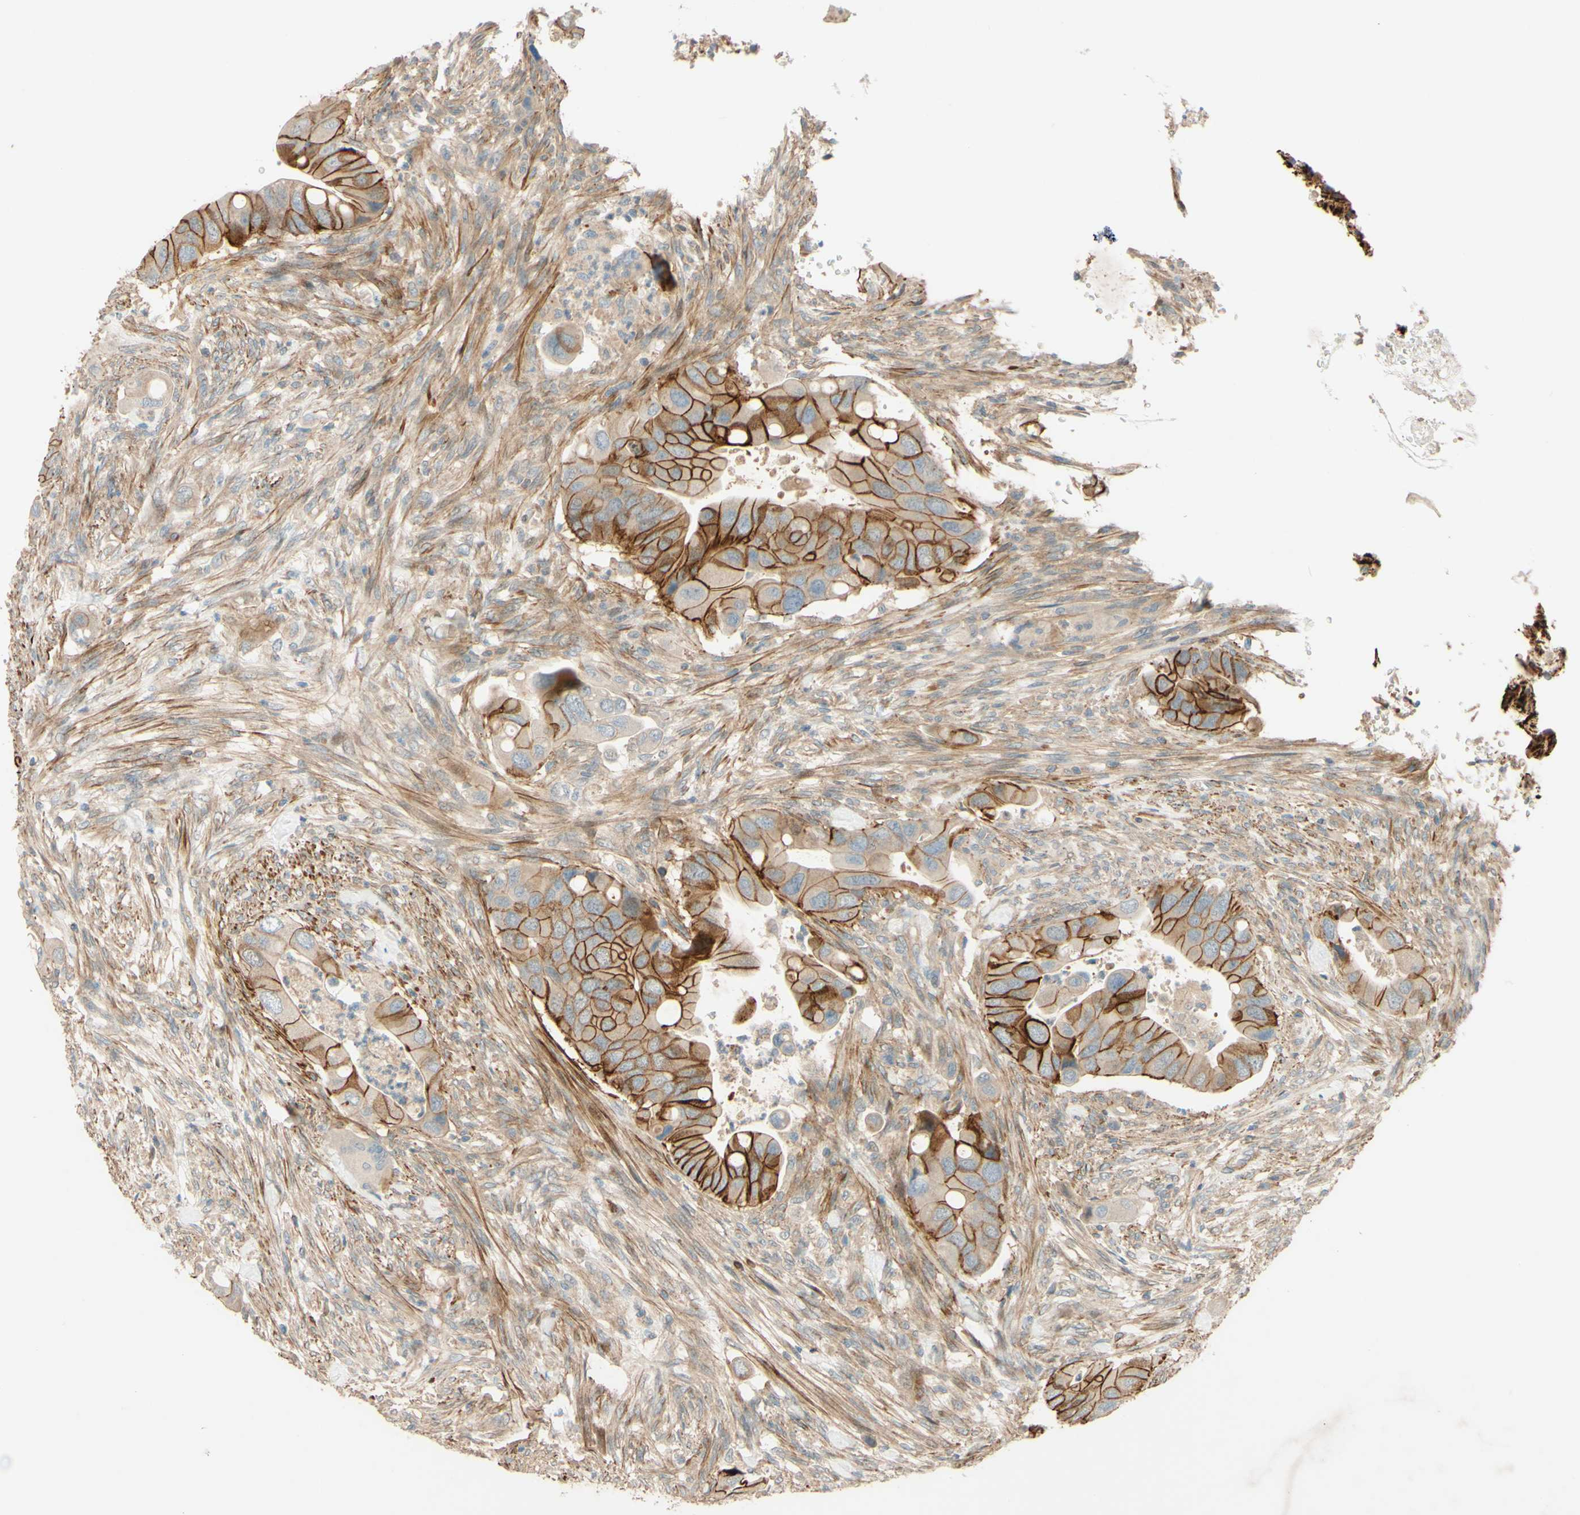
{"staining": {"intensity": "strong", "quantity": ">75%", "location": "cytoplasmic/membranous"}, "tissue": "colorectal cancer", "cell_type": "Tumor cells", "image_type": "cancer", "snomed": [{"axis": "morphology", "description": "Adenocarcinoma, NOS"}, {"axis": "topography", "description": "Rectum"}], "caption": "IHC (DAB) staining of human colorectal cancer shows strong cytoplasmic/membranous protein expression in approximately >75% of tumor cells.", "gene": "ADAM17", "patient": {"sex": "female", "age": 57}}